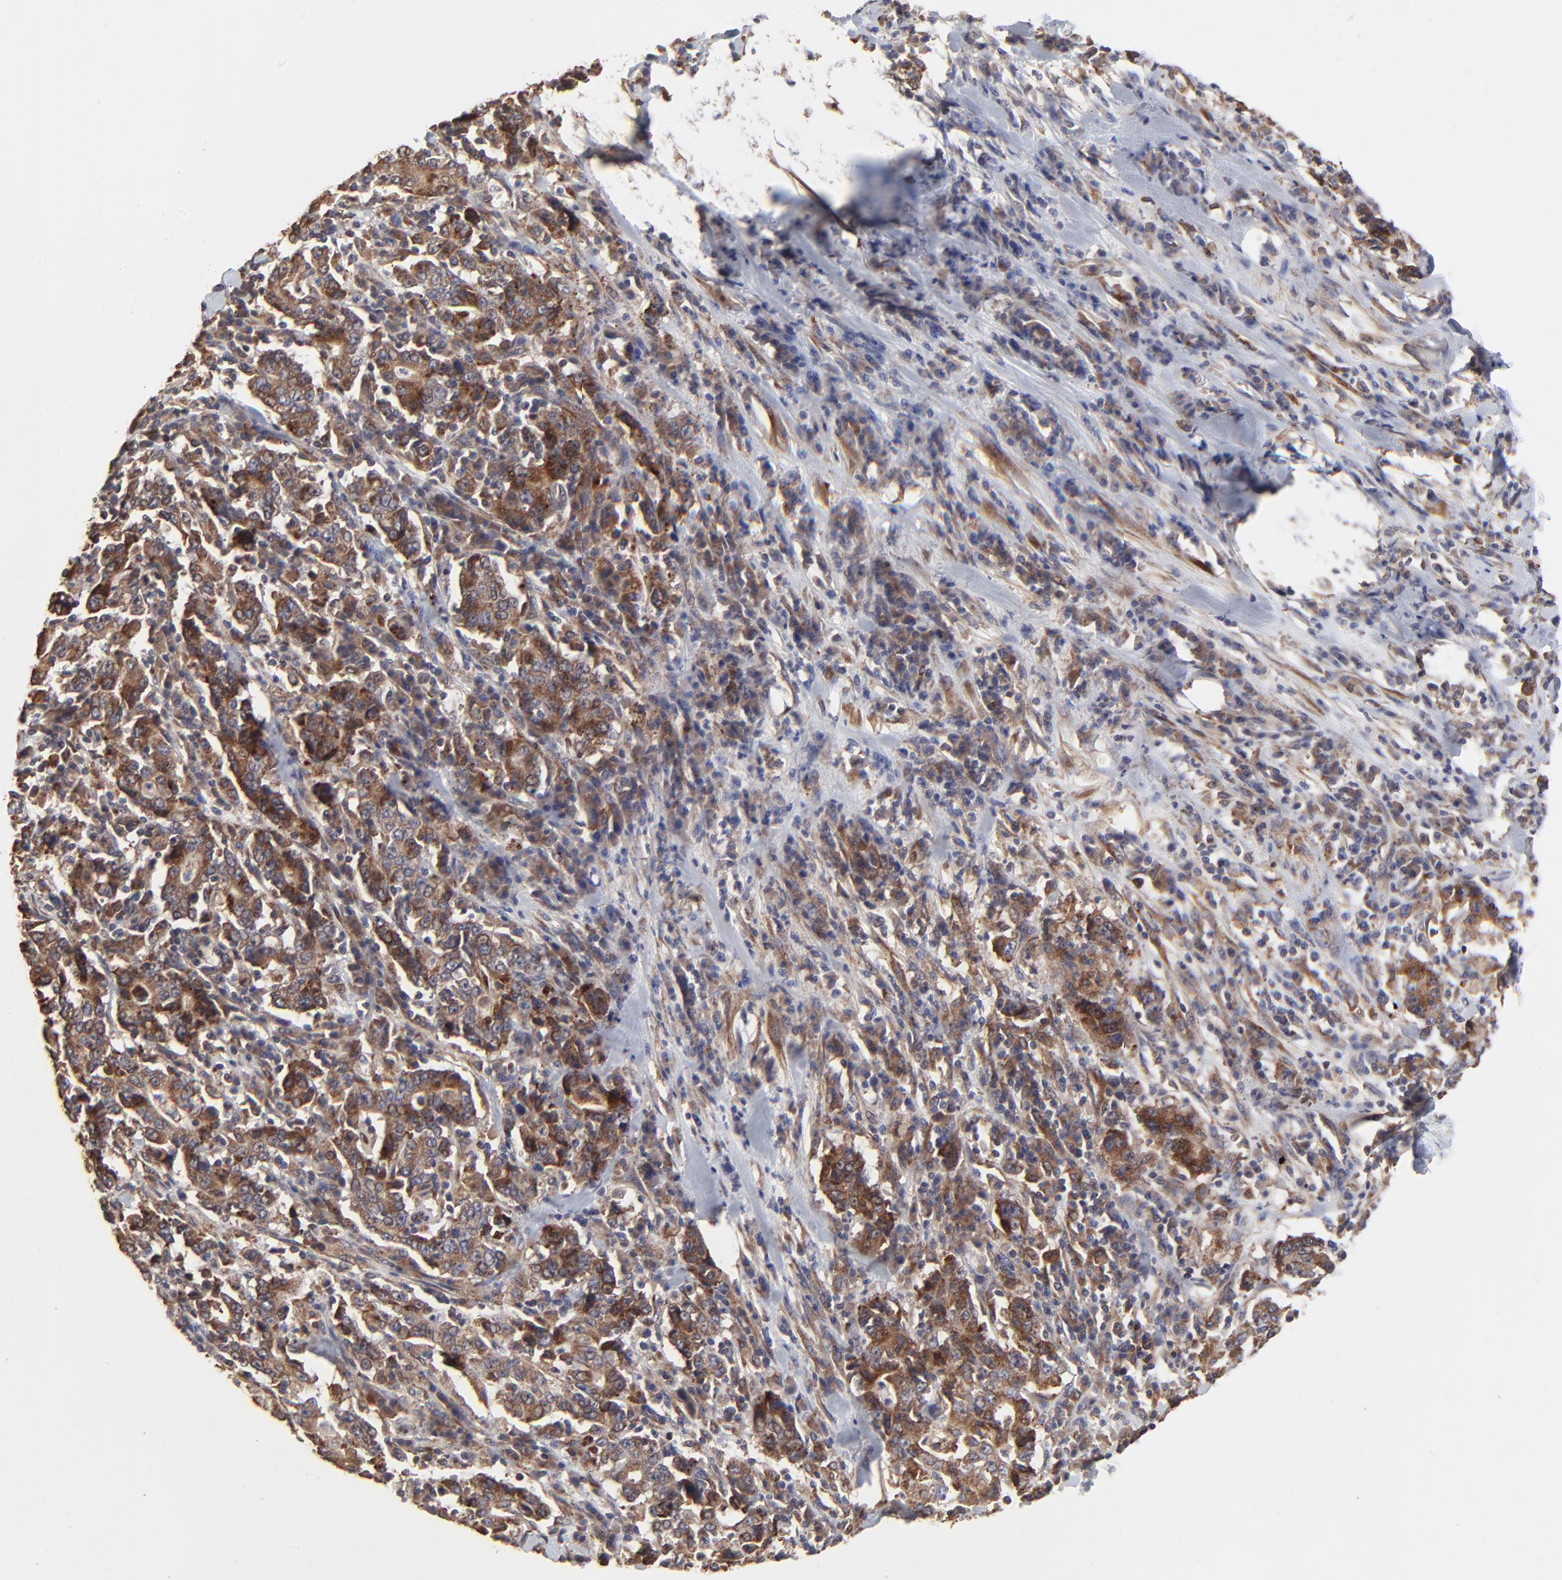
{"staining": {"intensity": "strong", "quantity": ">75%", "location": "cytoplasmic/membranous"}, "tissue": "stomach cancer", "cell_type": "Tumor cells", "image_type": "cancer", "snomed": [{"axis": "morphology", "description": "Normal tissue, NOS"}, {"axis": "morphology", "description": "Adenocarcinoma, NOS"}, {"axis": "topography", "description": "Stomach, upper"}, {"axis": "topography", "description": "Stomach"}], "caption": "A brown stain highlights strong cytoplasmic/membranous staining of a protein in stomach cancer tumor cells.", "gene": "ELP2", "patient": {"sex": "male", "age": 59}}